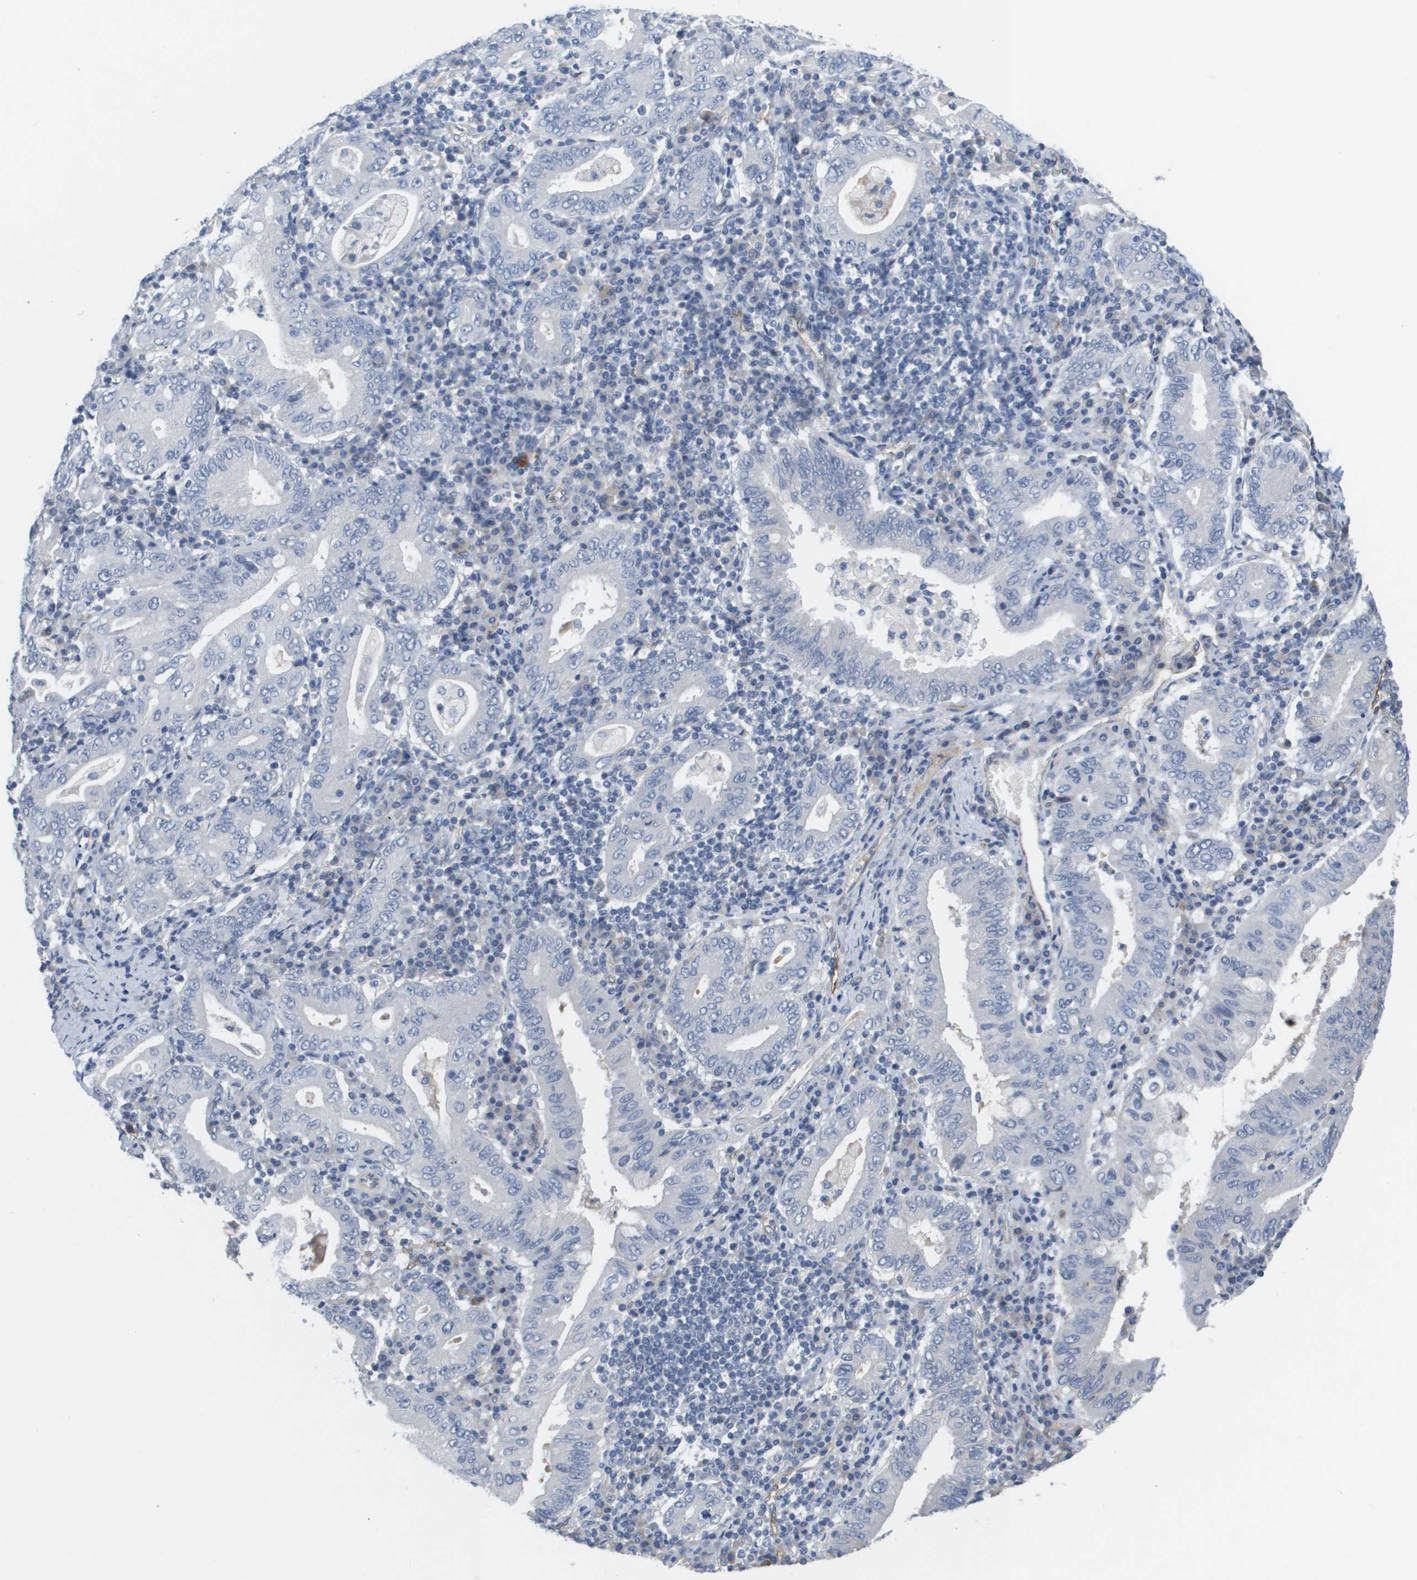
{"staining": {"intensity": "negative", "quantity": "none", "location": "none"}, "tissue": "stomach cancer", "cell_type": "Tumor cells", "image_type": "cancer", "snomed": [{"axis": "morphology", "description": "Normal tissue, NOS"}, {"axis": "morphology", "description": "Adenocarcinoma, NOS"}, {"axis": "topography", "description": "Esophagus"}, {"axis": "topography", "description": "Stomach, upper"}, {"axis": "topography", "description": "Peripheral nerve tissue"}], "caption": "An immunohistochemistry (IHC) histopathology image of stomach cancer is shown. There is no staining in tumor cells of stomach cancer. (Immunohistochemistry (ihc), brightfield microscopy, high magnification).", "gene": "ANGPT2", "patient": {"sex": "male", "age": 62}}